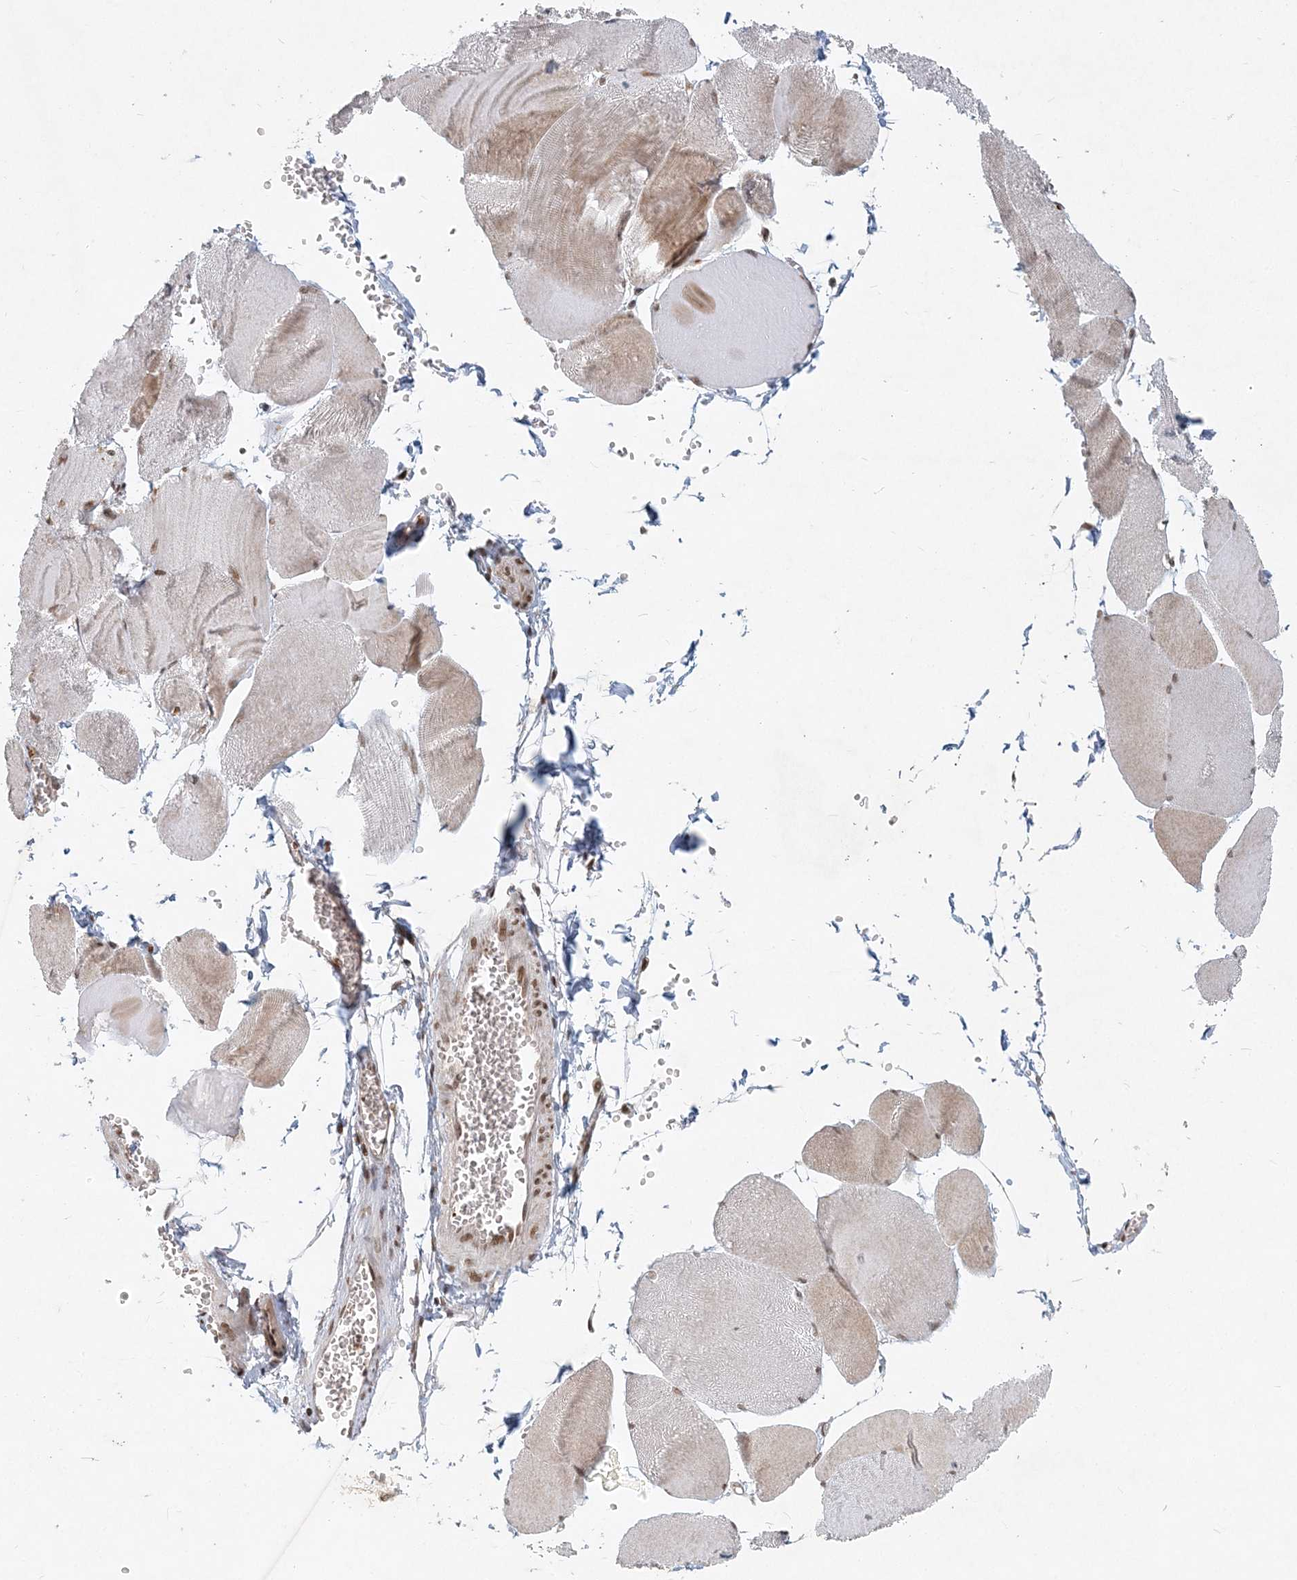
{"staining": {"intensity": "weak", "quantity": ">75%", "location": "cytoplasmic/membranous,nuclear"}, "tissue": "skeletal muscle", "cell_type": "Myocytes", "image_type": "normal", "snomed": [{"axis": "morphology", "description": "Normal tissue, NOS"}, {"axis": "morphology", "description": "Basal cell carcinoma"}, {"axis": "topography", "description": "Skeletal muscle"}], "caption": "Immunohistochemistry of benign skeletal muscle reveals low levels of weak cytoplasmic/membranous,nuclear staining in about >75% of myocytes.", "gene": "BAZ1B", "patient": {"sex": "female", "age": 64}}